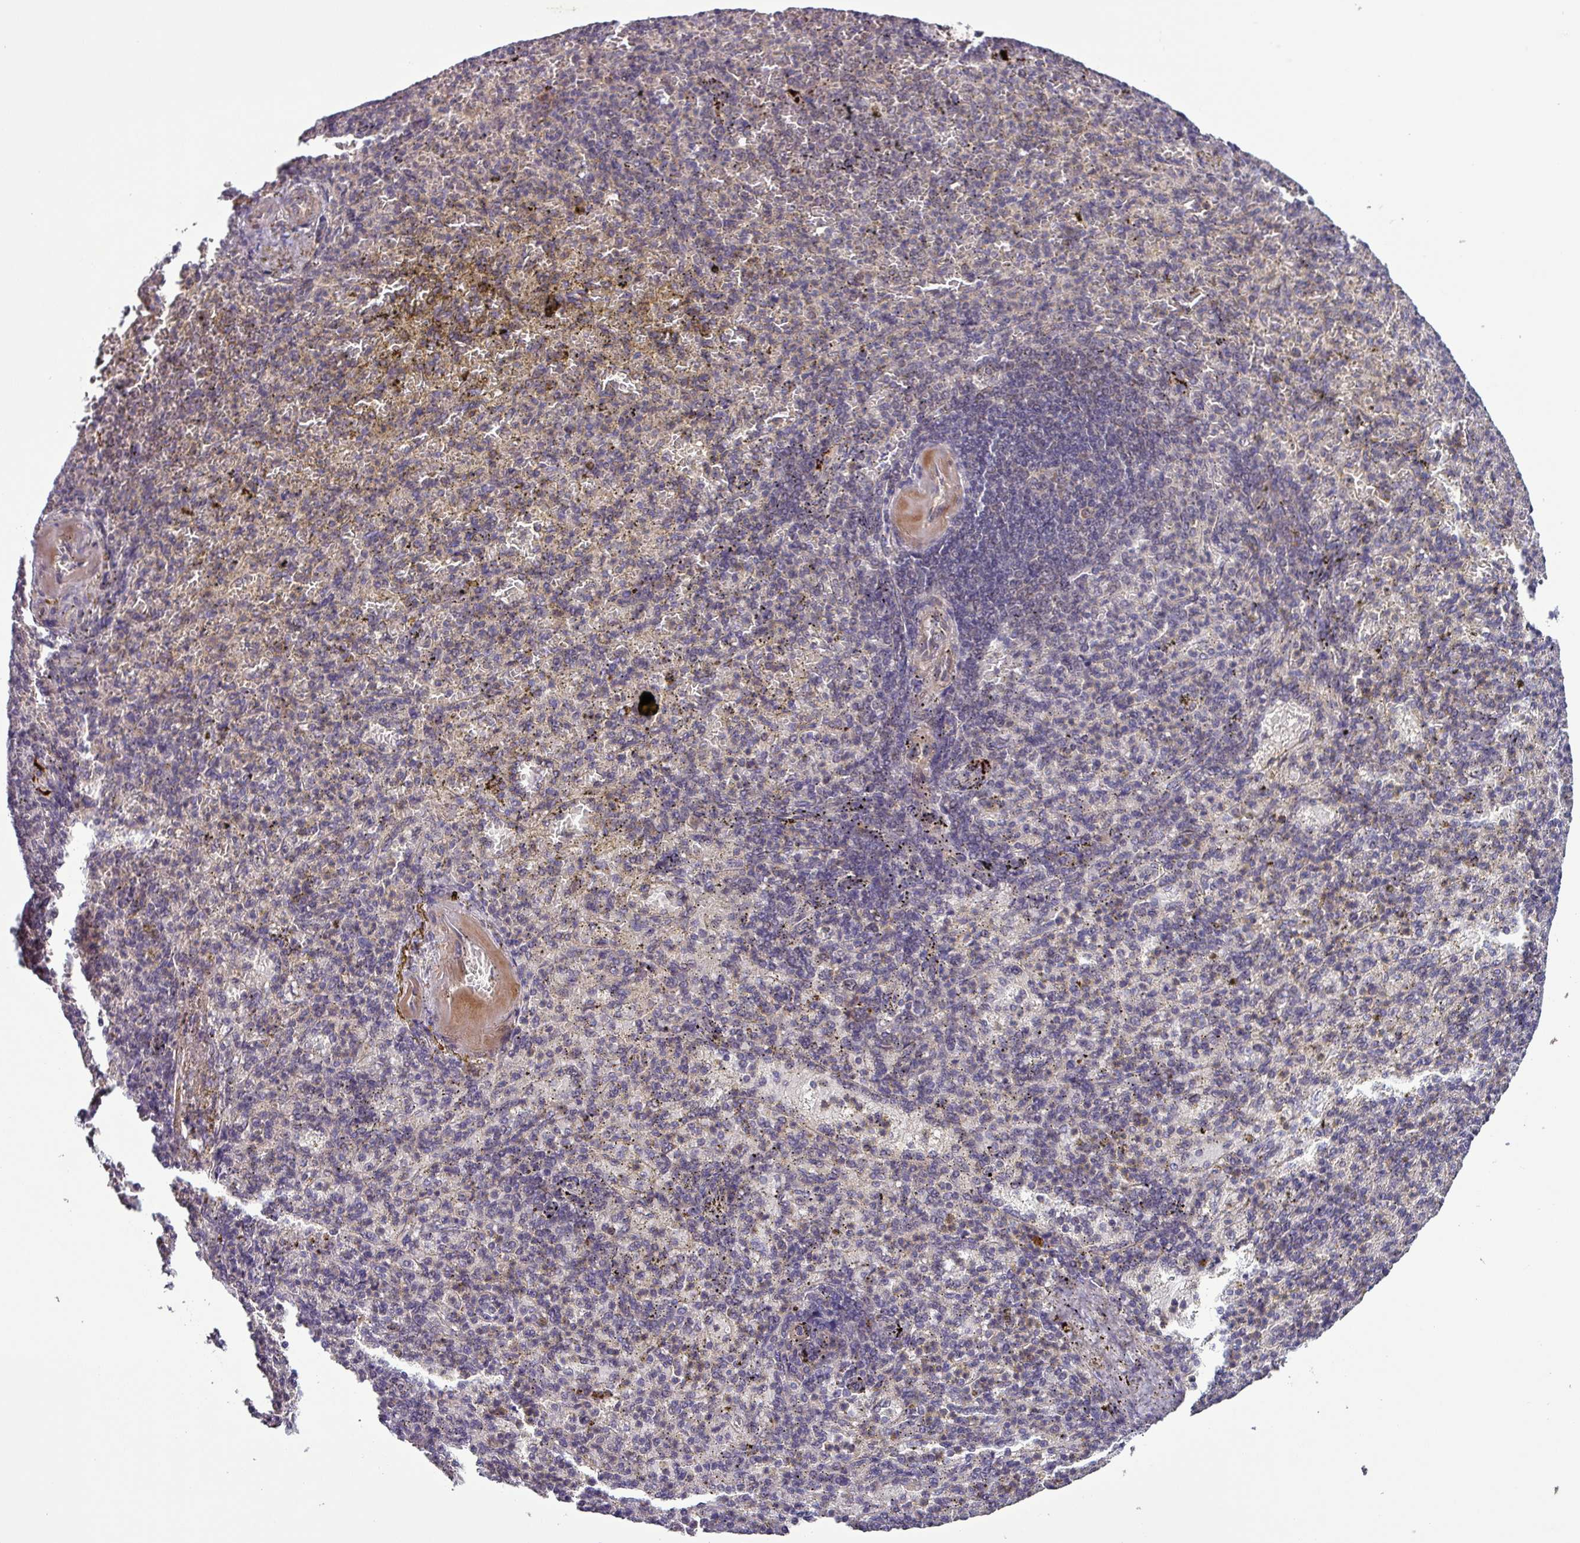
{"staining": {"intensity": "weak", "quantity": "<25%", "location": "cytoplasmic/membranous"}, "tissue": "spleen", "cell_type": "Cells in red pulp", "image_type": "normal", "snomed": [{"axis": "morphology", "description": "Normal tissue, NOS"}, {"axis": "topography", "description": "Spleen"}], "caption": "This is an immunohistochemistry (IHC) micrograph of normal human spleen. There is no positivity in cells in red pulp.", "gene": "PUS1", "patient": {"sex": "female", "age": 74}}